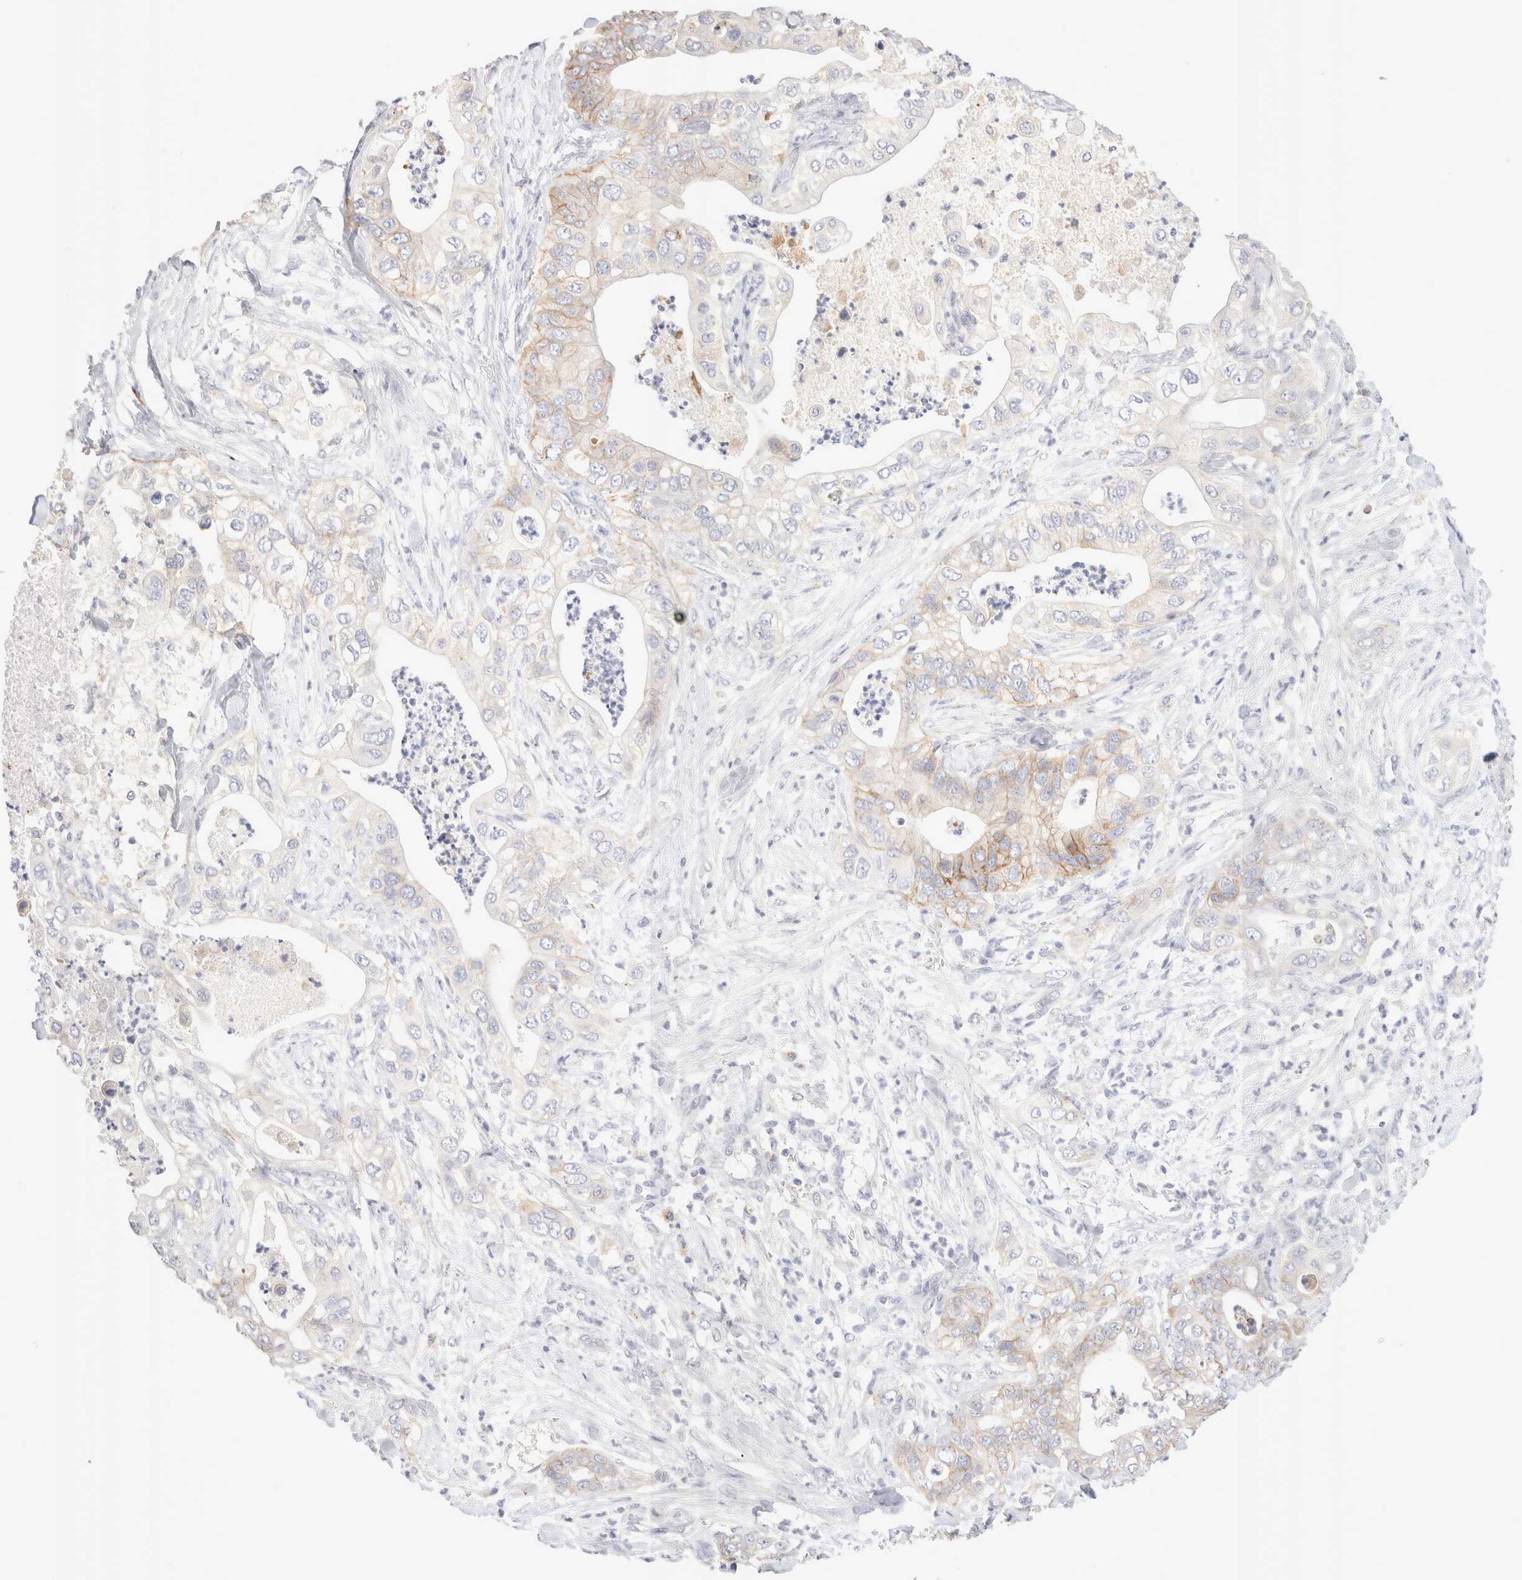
{"staining": {"intensity": "moderate", "quantity": "<25%", "location": "cytoplasmic/membranous"}, "tissue": "pancreatic cancer", "cell_type": "Tumor cells", "image_type": "cancer", "snomed": [{"axis": "morphology", "description": "Adenocarcinoma, NOS"}, {"axis": "topography", "description": "Pancreas"}], "caption": "Adenocarcinoma (pancreatic) stained for a protein displays moderate cytoplasmic/membranous positivity in tumor cells.", "gene": "EPCAM", "patient": {"sex": "female", "age": 78}}